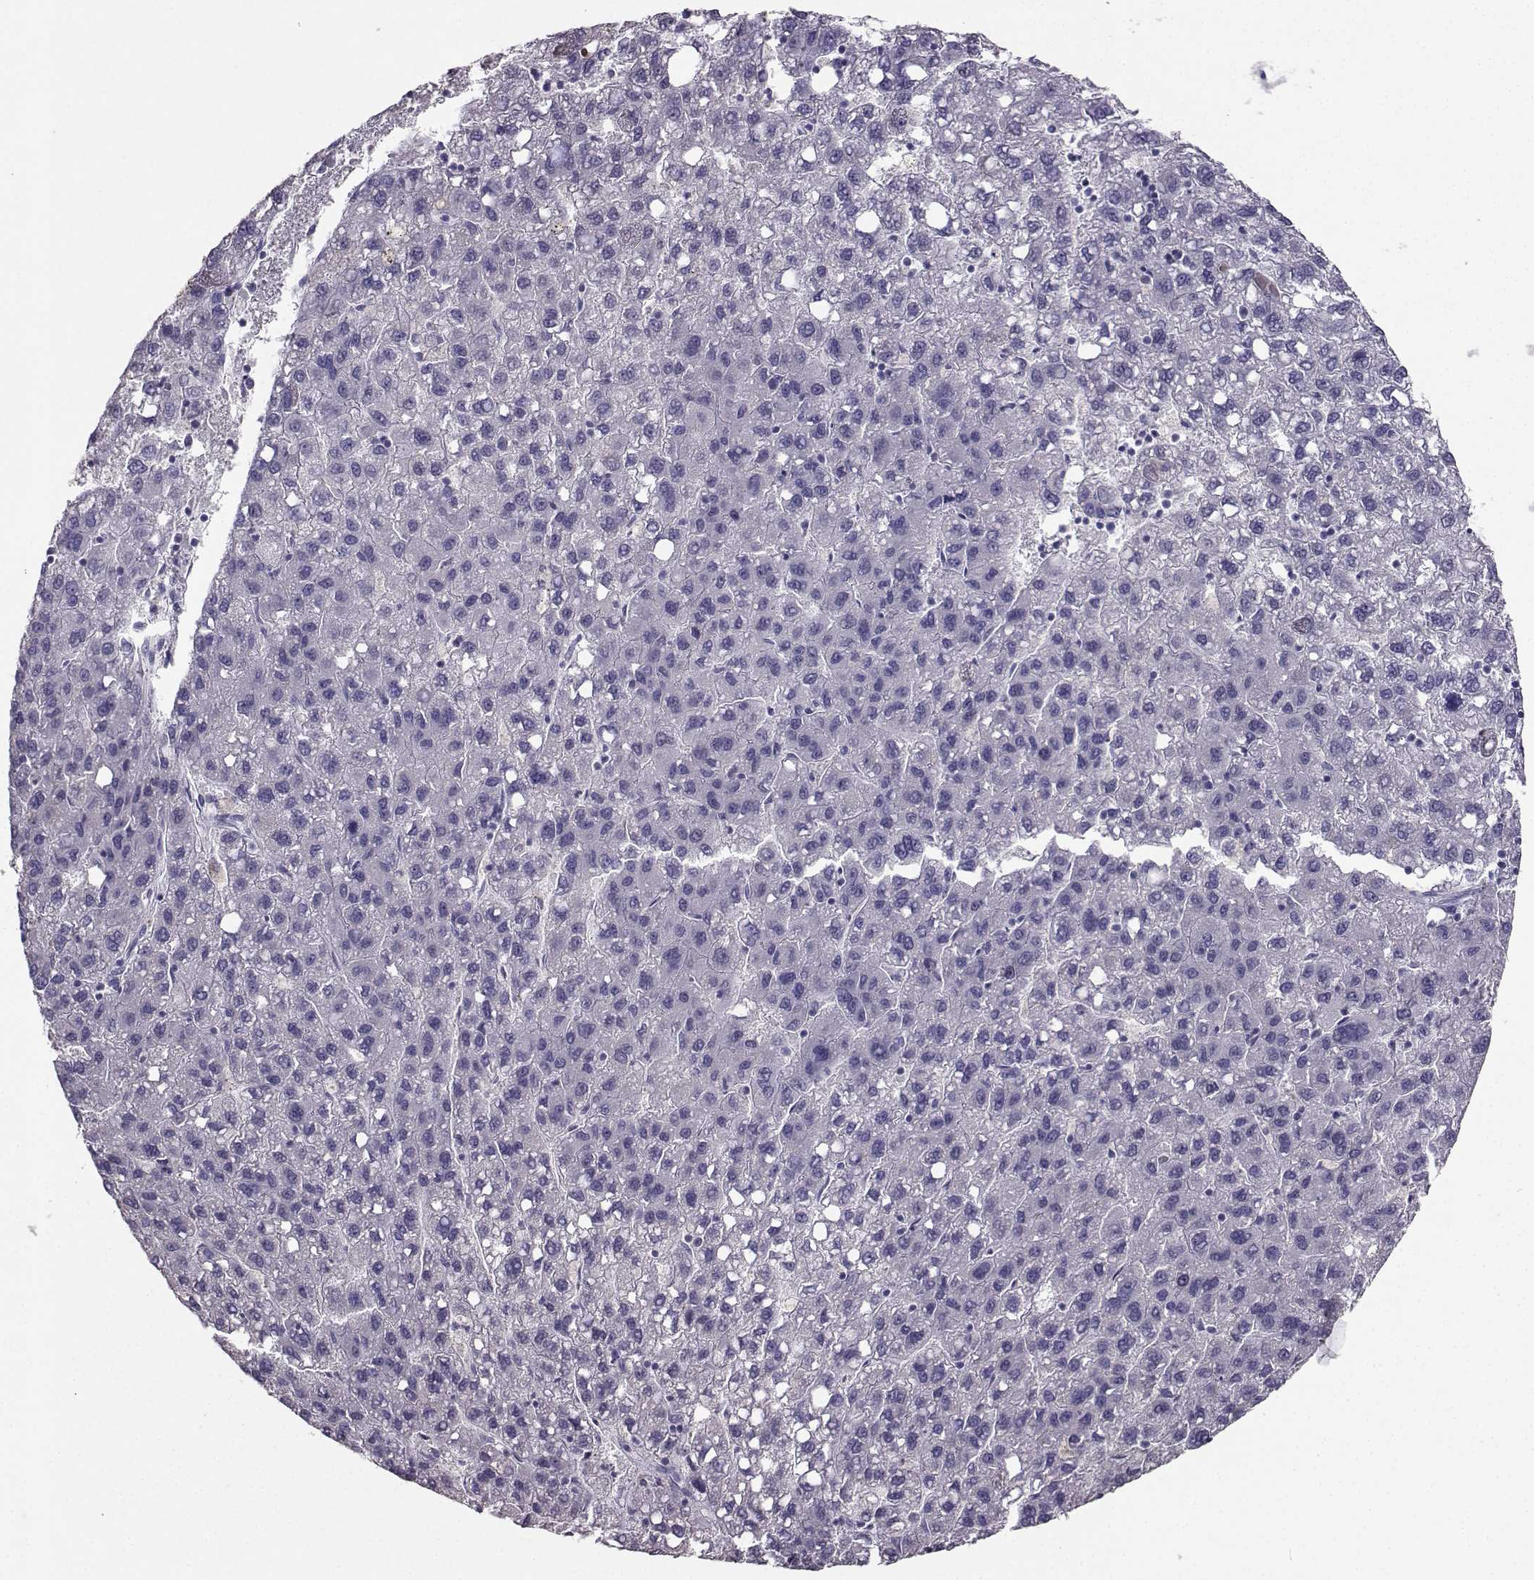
{"staining": {"intensity": "negative", "quantity": "none", "location": "none"}, "tissue": "liver cancer", "cell_type": "Tumor cells", "image_type": "cancer", "snomed": [{"axis": "morphology", "description": "Carcinoma, Hepatocellular, NOS"}, {"axis": "topography", "description": "Liver"}], "caption": "The micrograph exhibits no staining of tumor cells in liver hepatocellular carcinoma.", "gene": "CARTPT", "patient": {"sex": "female", "age": 82}}